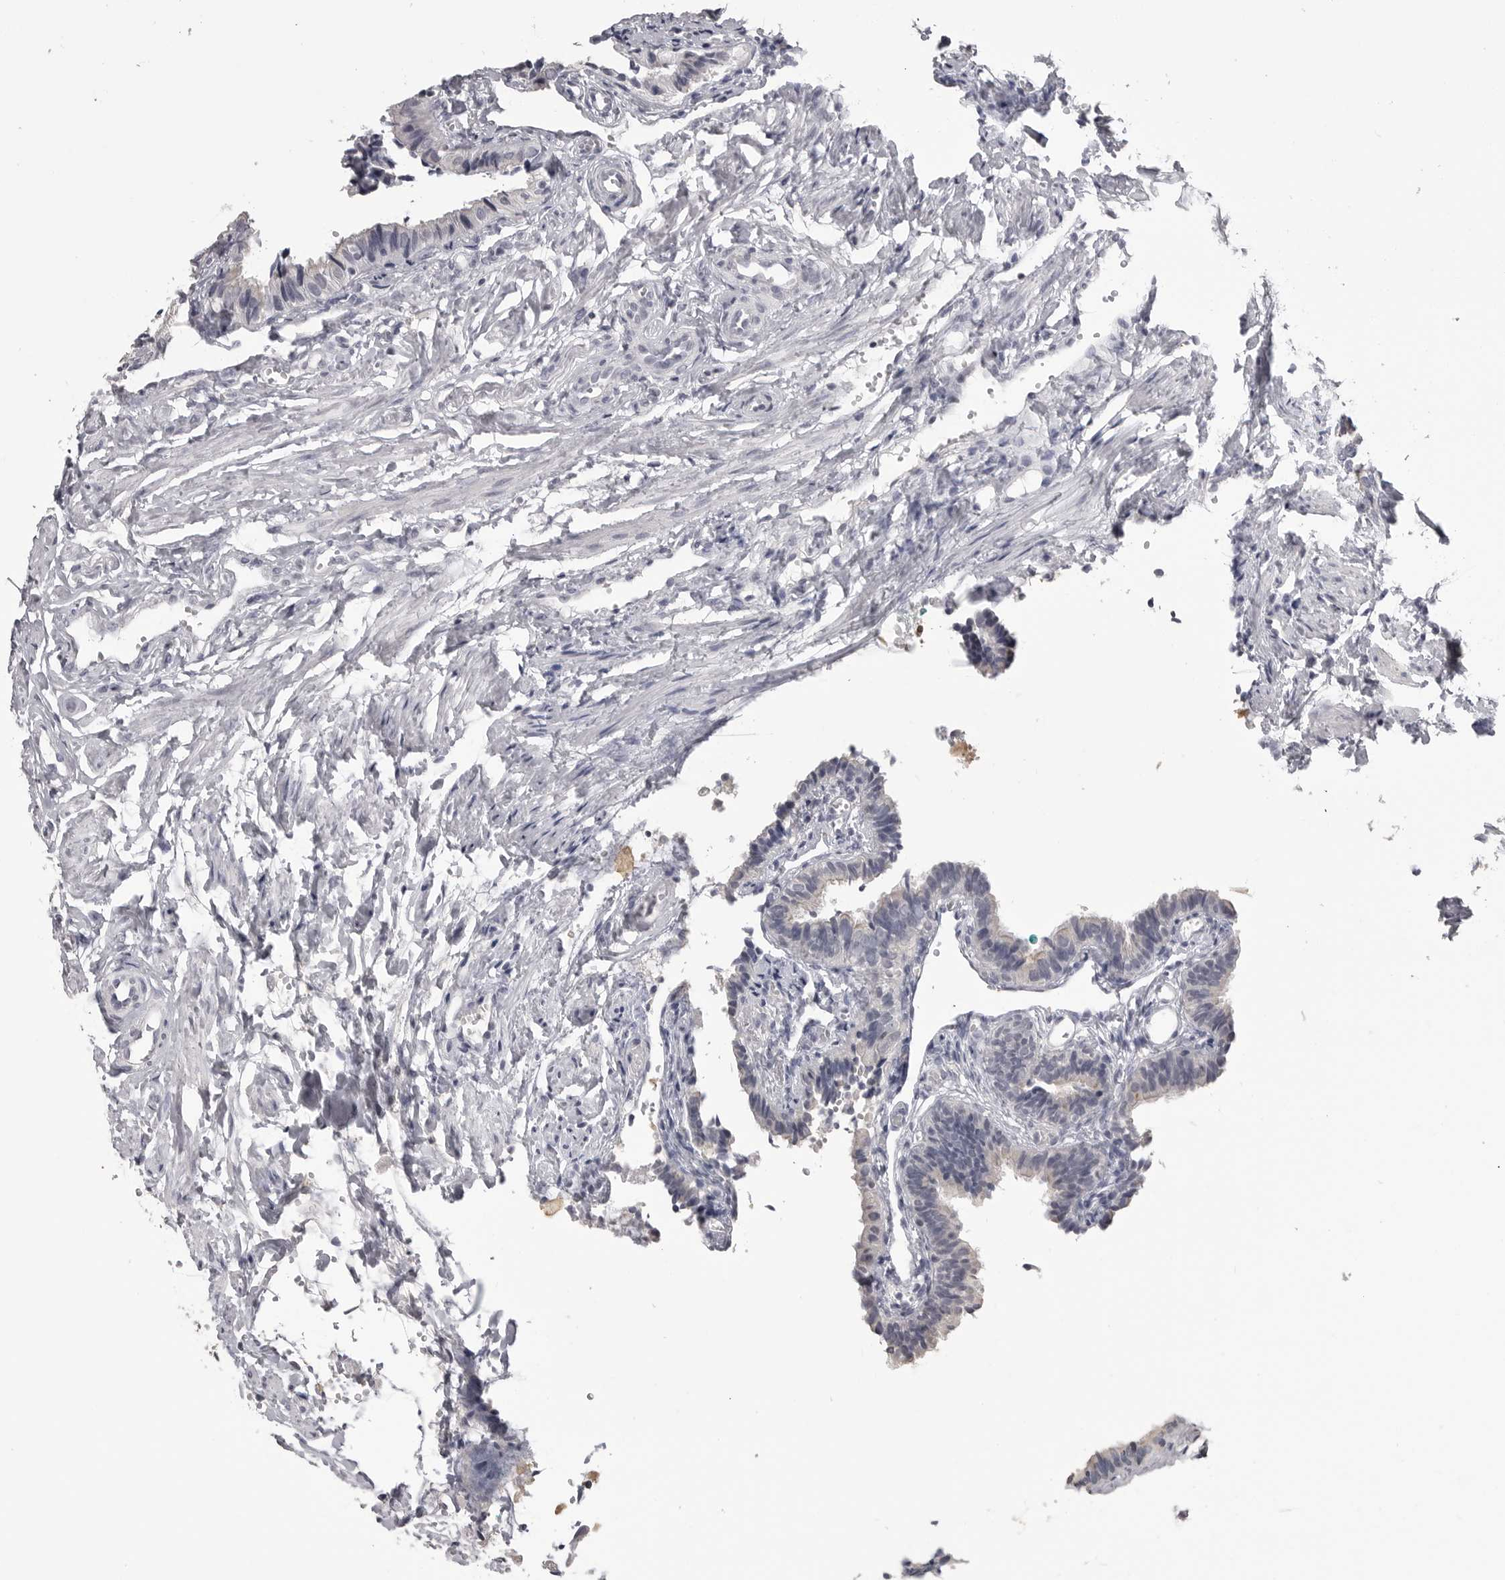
{"staining": {"intensity": "negative", "quantity": "none", "location": "none"}, "tissue": "fallopian tube", "cell_type": "Glandular cells", "image_type": "normal", "snomed": [{"axis": "morphology", "description": "Normal tissue, NOS"}, {"axis": "topography", "description": "Fallopian tube"}], "caption": "IHC histopathology image of benign human fallopian tube stained for a protein (brown), which demonstrates no expression in glandular cells.", "gene": "GPN2", "patient": {"sex": "female", "age": 46}}